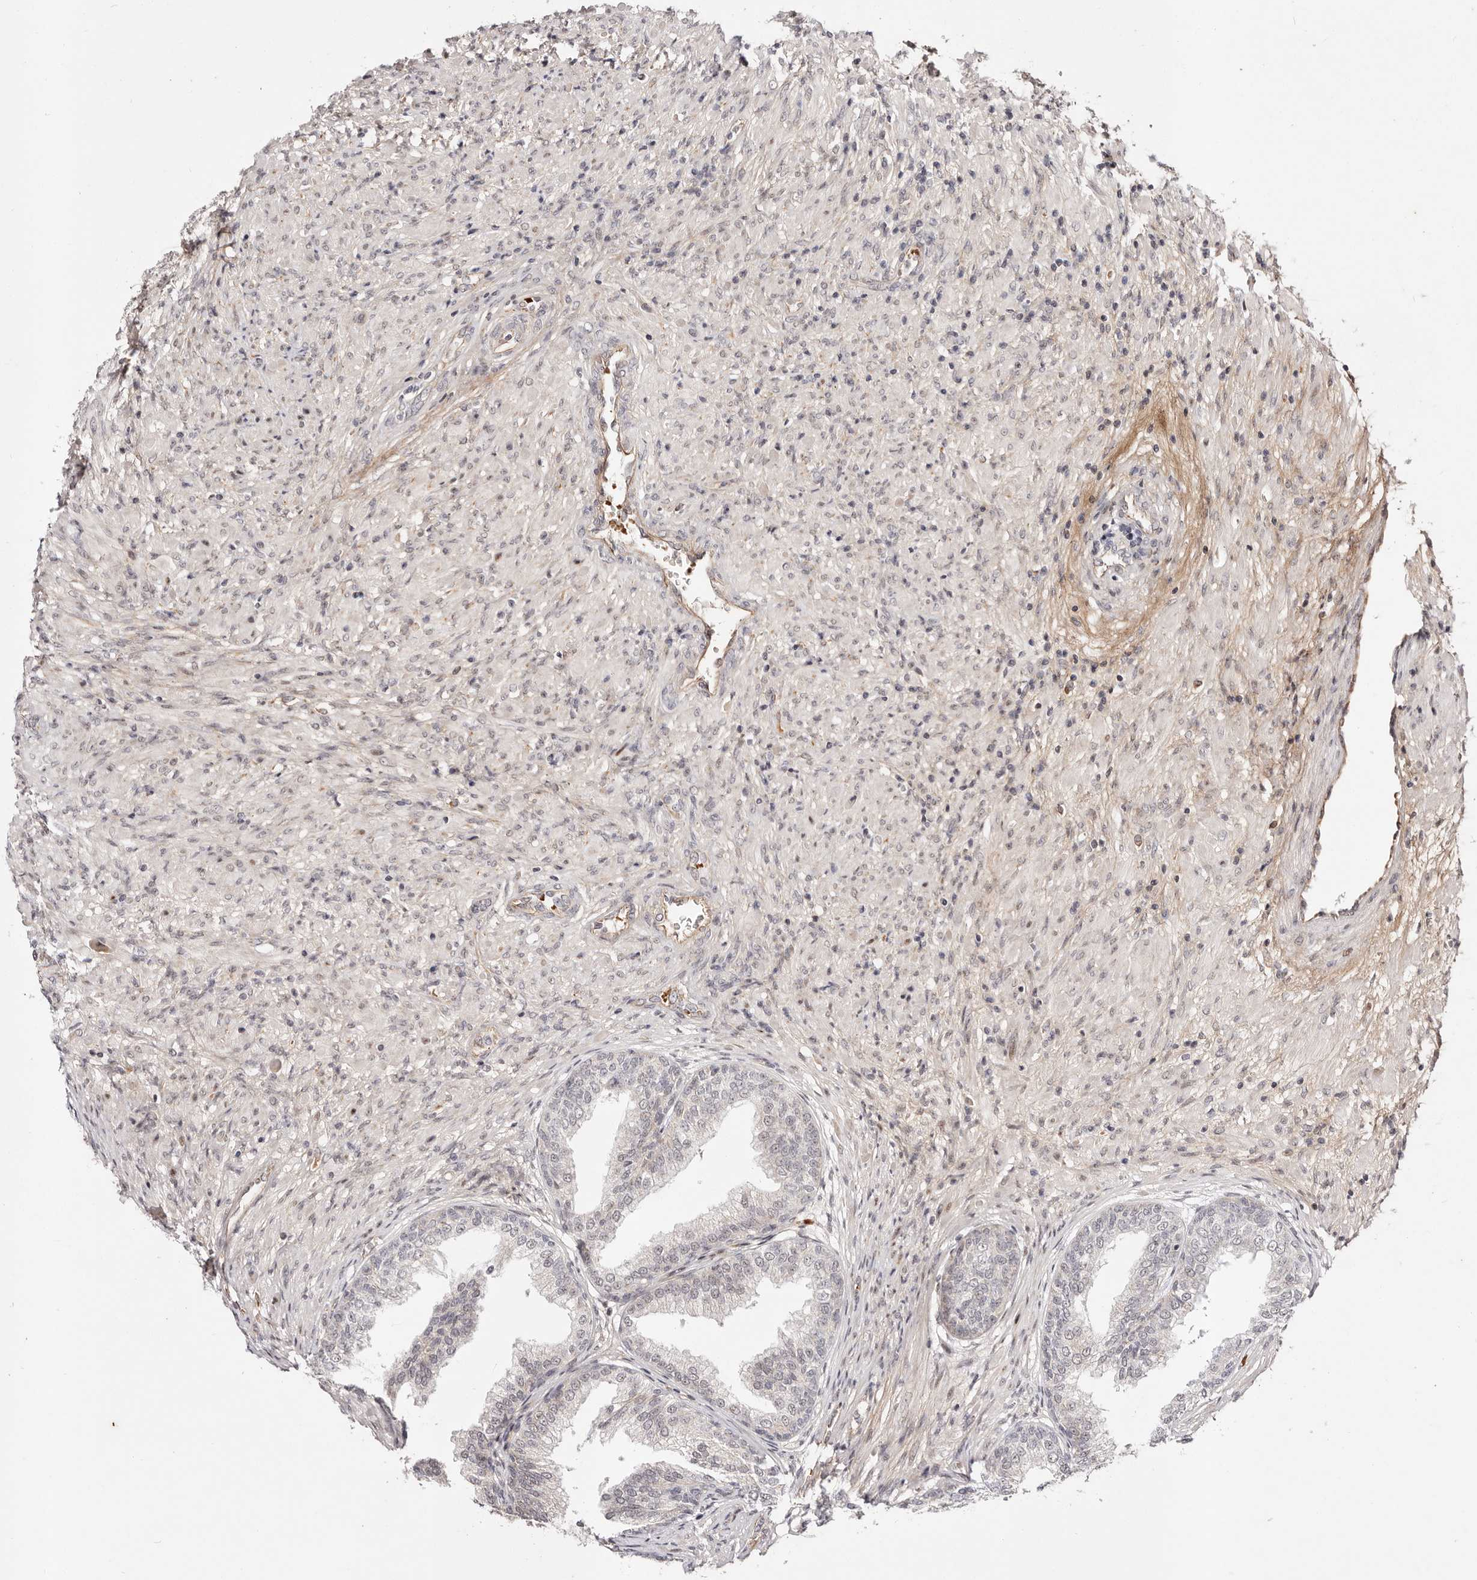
{"staining": {"intensity": "negative", "quantity": "none", "location": "none"}, "tissue": "prostate", "cell_type": "Glandular cells", "image_type": "normal", "snomed": [{"axis": "morphology", "description": "Normal tissue, NOS"}, {"axis": "topography", "description": "Prostate"}], "caption": "The micrograph demonstrates no significant positivity in glandular cells of prostate.", "gene": "WRN", "patient": {"sex": "male", "age": 76}}